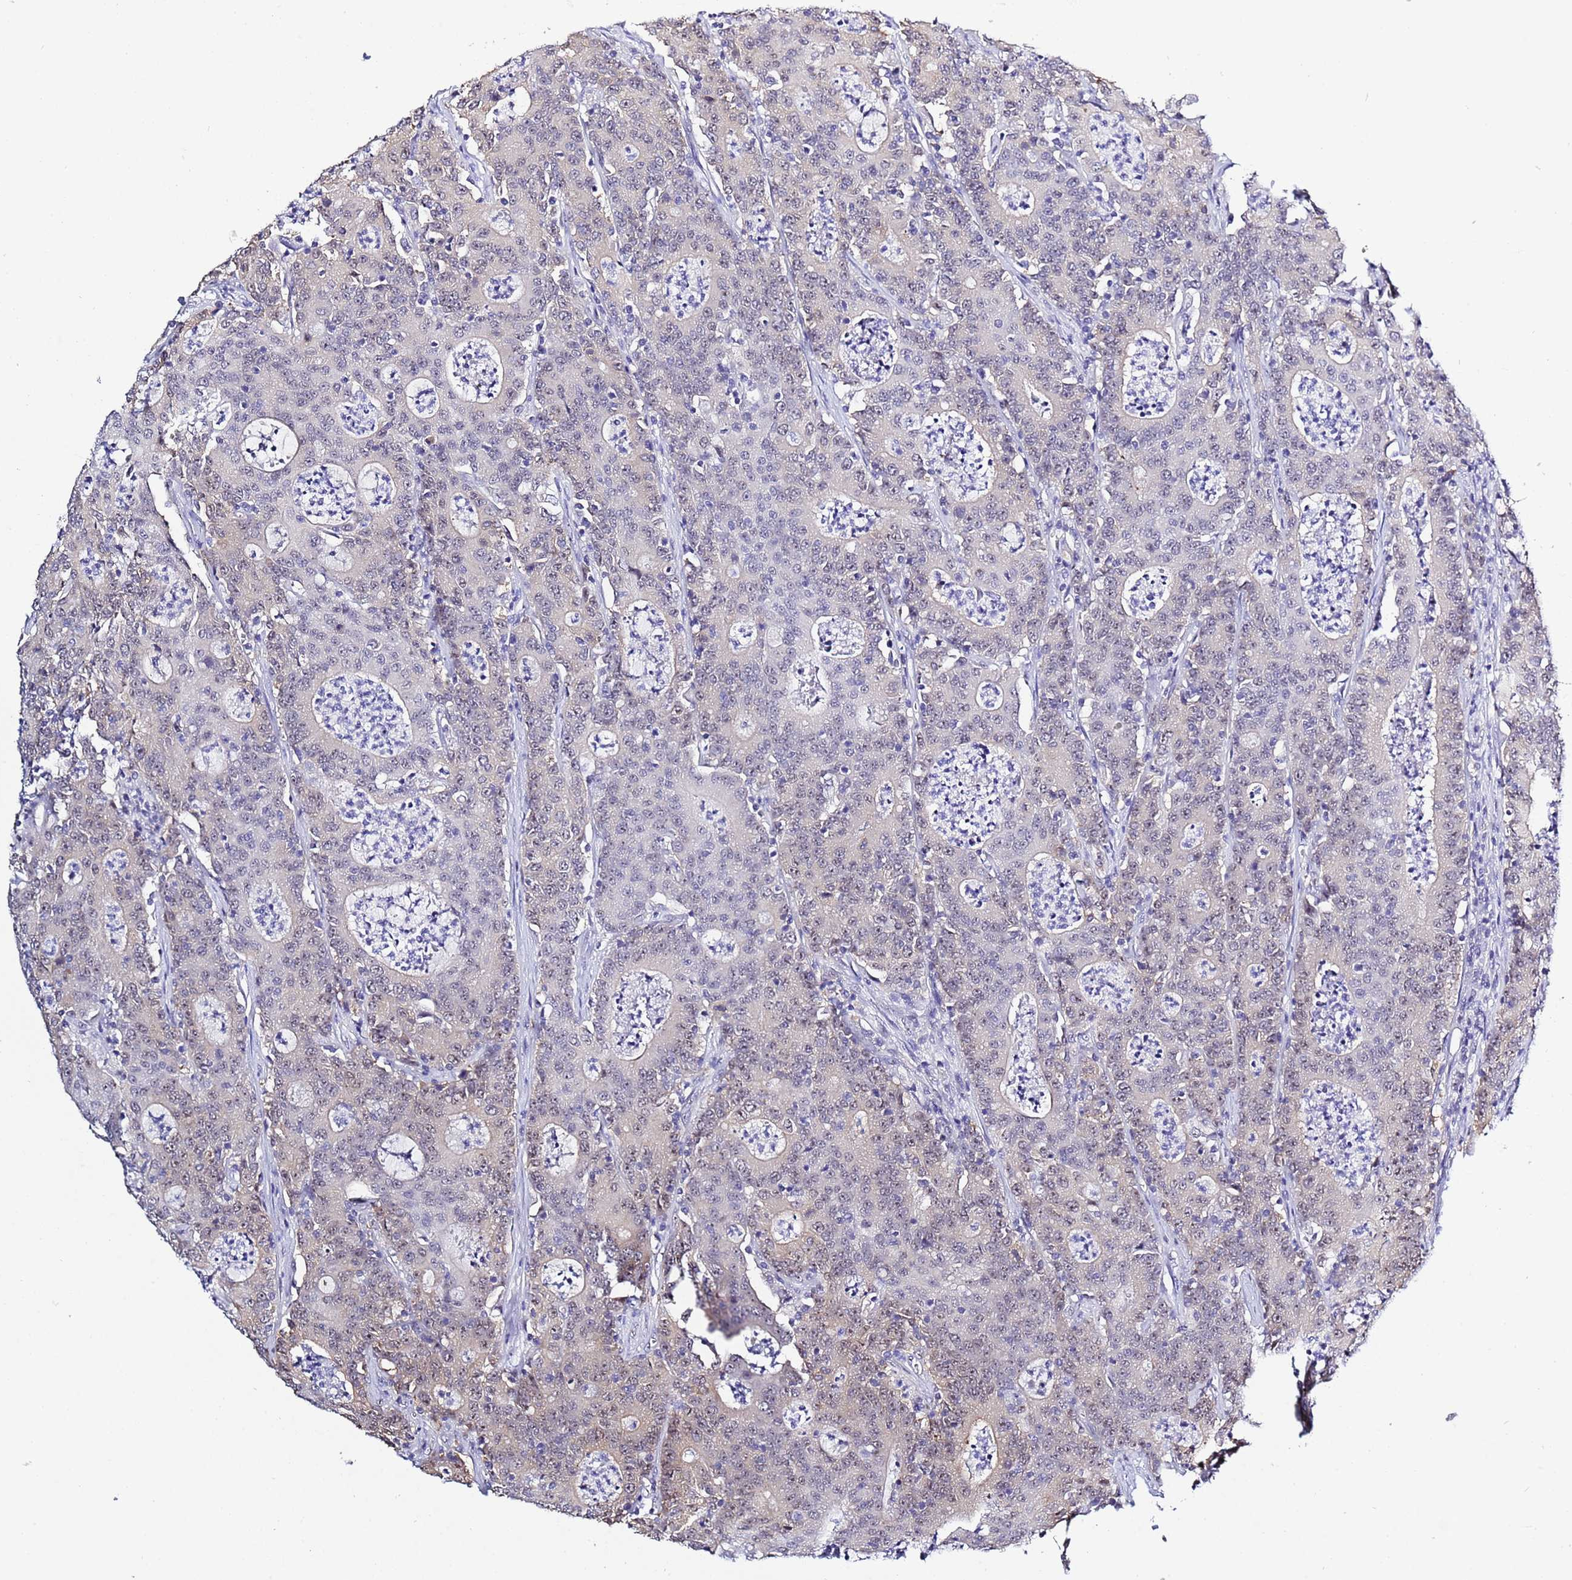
{"staining": {"intensity": "weak", "quantity": "<25%", "location": "cytoplasmic/membranous,nuclear"}, "tissue": "colorectal cancer", "cell_type": "Tumor cells", "image_type": "cancer", "snomed": [{"axis": "morphology", "description": "Adenocarcinoma, NOS"}, {"axis": "topography", "description": "Colon"}], "caption": "IHC micrograph of neoplastic tissue: human colorectal cancer stained with DAB (3,3'-diaminobenzidine) exhibits no significant protein positivity in tumor cells.", "gene": "ACTL6B", "patient": {"sex": "male", "age": 83}}